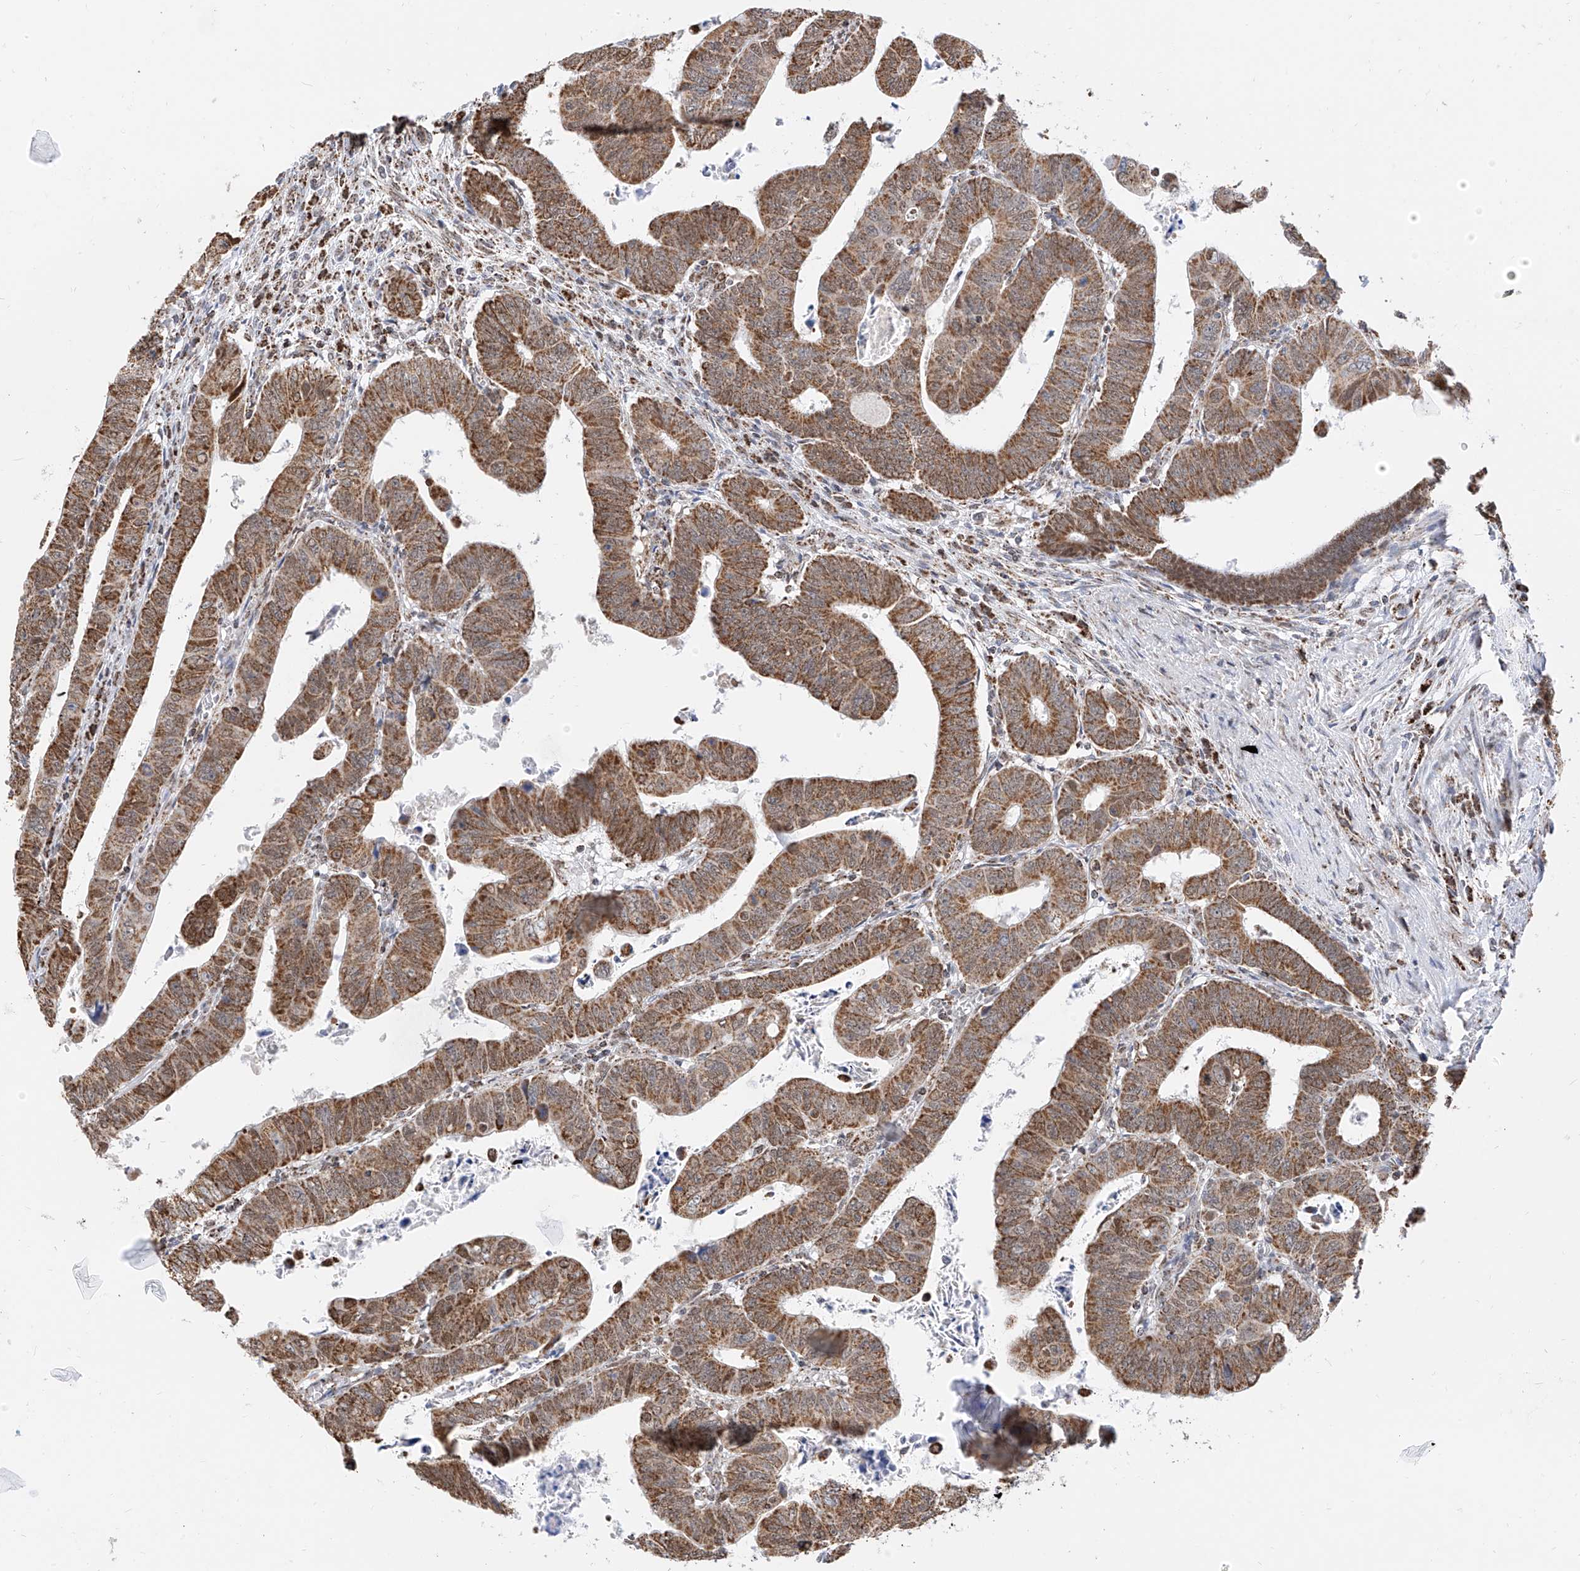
{"staining": {"intensity": "moderate", "quantity": ">75%", "location": "cytoplasmic/membranous"}, "tissue": "colorectal cancer", "cell_type": "Tumor cells", "image_type": "cancer", "snomed": [{"axis": "morphology", "description": "Normal tissue, NOS"}, {"axis": "morphology", "description": "Adenocarcinoma, NOS"}, {"axis": "topography", "description": "Rectum"}], "caption": "Tumor cells display moderate cytoplasmic/membranous staining in approximately >75% of cells in colorectal adenocarcinoma. The staining is performed using DAB (3,3'-diaminobenzidine) brown chromogen to label protein expression. The nuclei are counter-stained blue using hematoxylin.", "gene": "NALCN", "patient": {"sex": "female", "age": 65}}